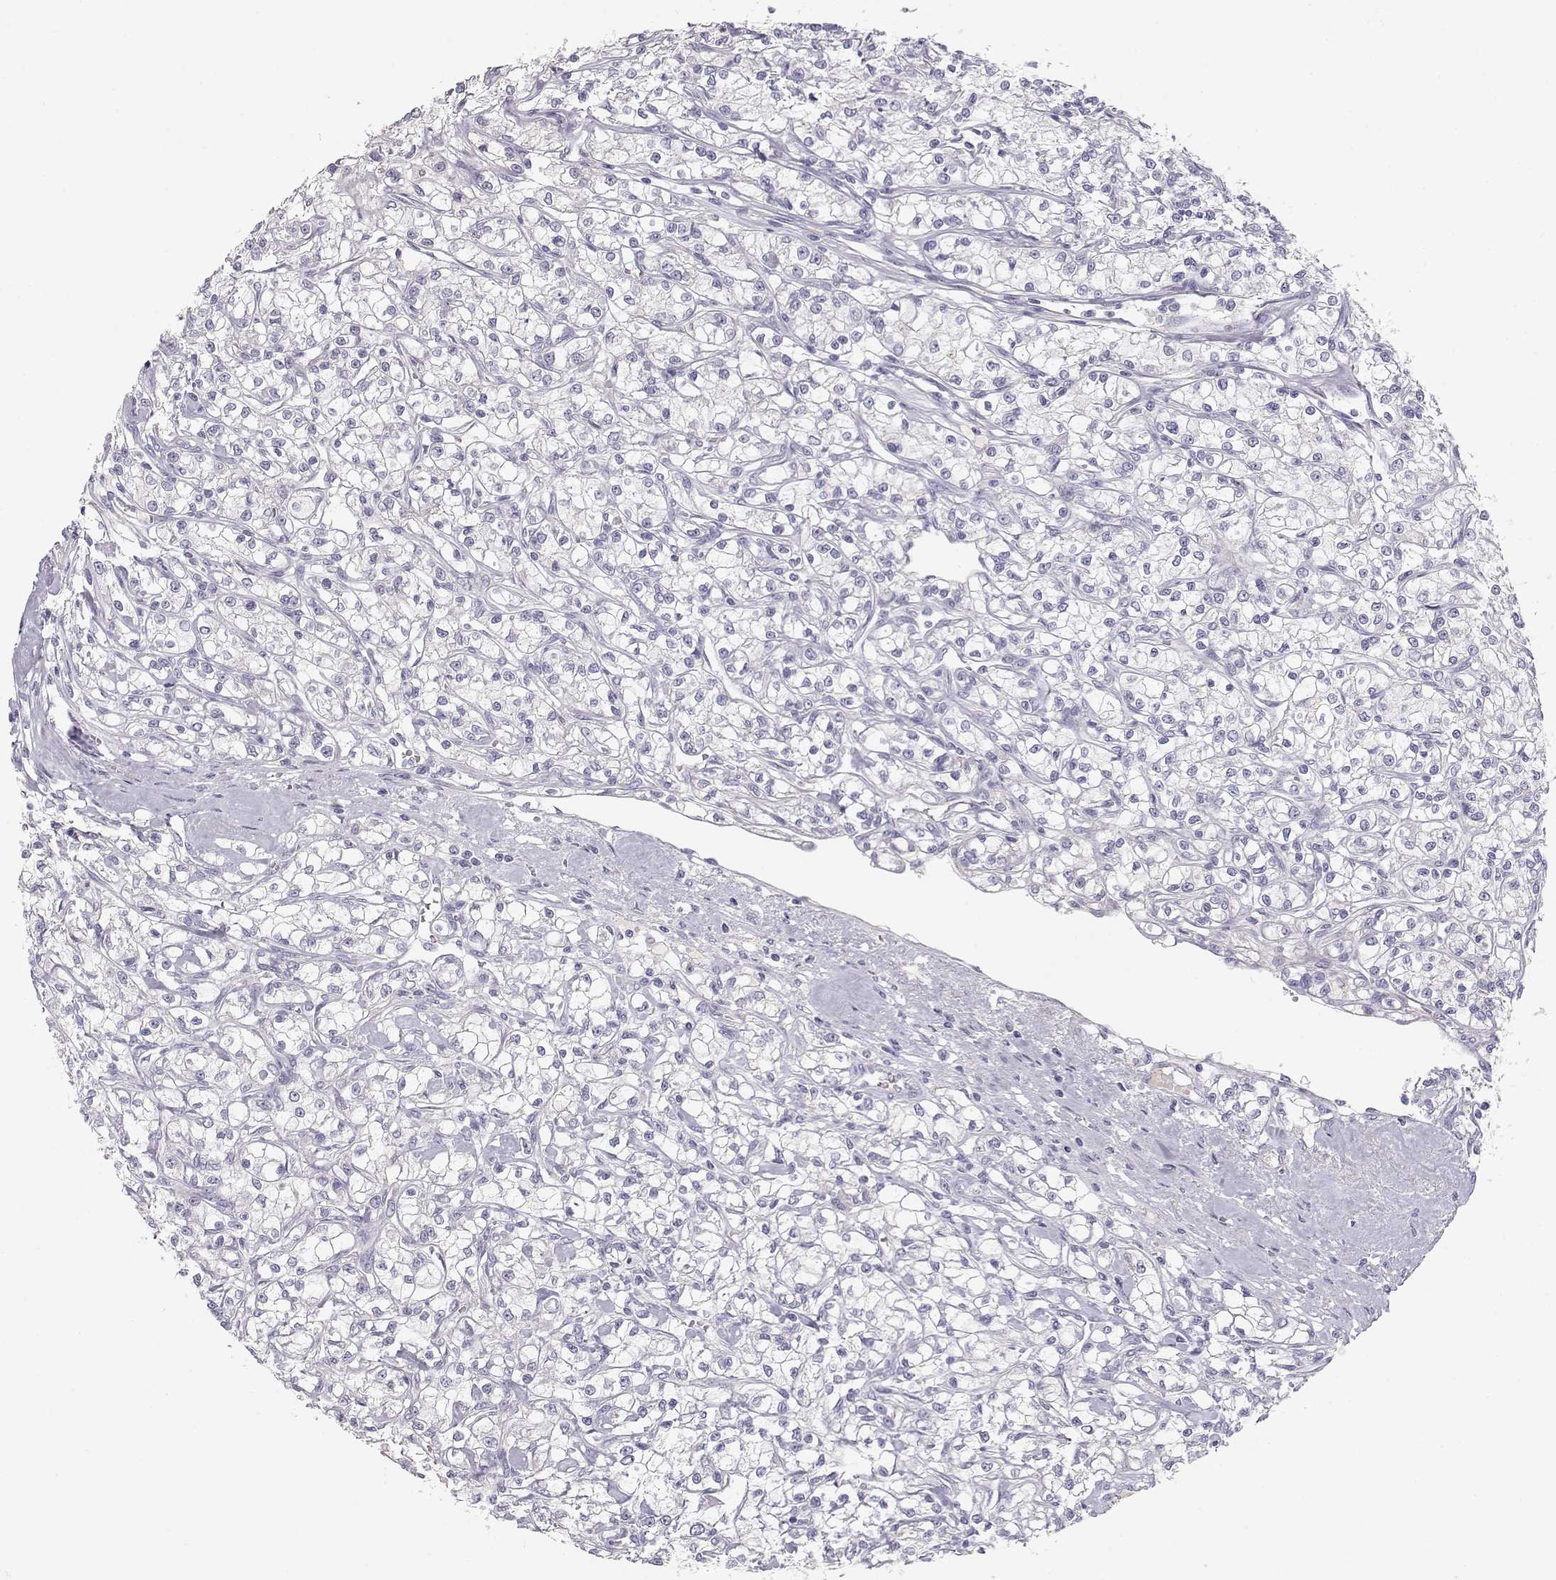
{"staining": {"intensity": "negative", "quantity": "none", "location": "none"}, "tissue": "renal cancer", "cell_type": "Tumor cells", "image_type": "cancer", "snomed": [{"axis": "morphology", "description": "Adenocarcinoma, NOS"}, {"axis": "topography", "description": "Kidney"}], "caption": "This is a micrograph of IHC staining of renal adenocarcinoma, which shows no positivity in tumor cells. (Brightfield microscopy of DAB (3,3'-diaminobenzidine) immunohistochemistry (IHC) at high magnification).", "gene": "SLCO6A1", "patient": {"sex": "female", "age": 59}}